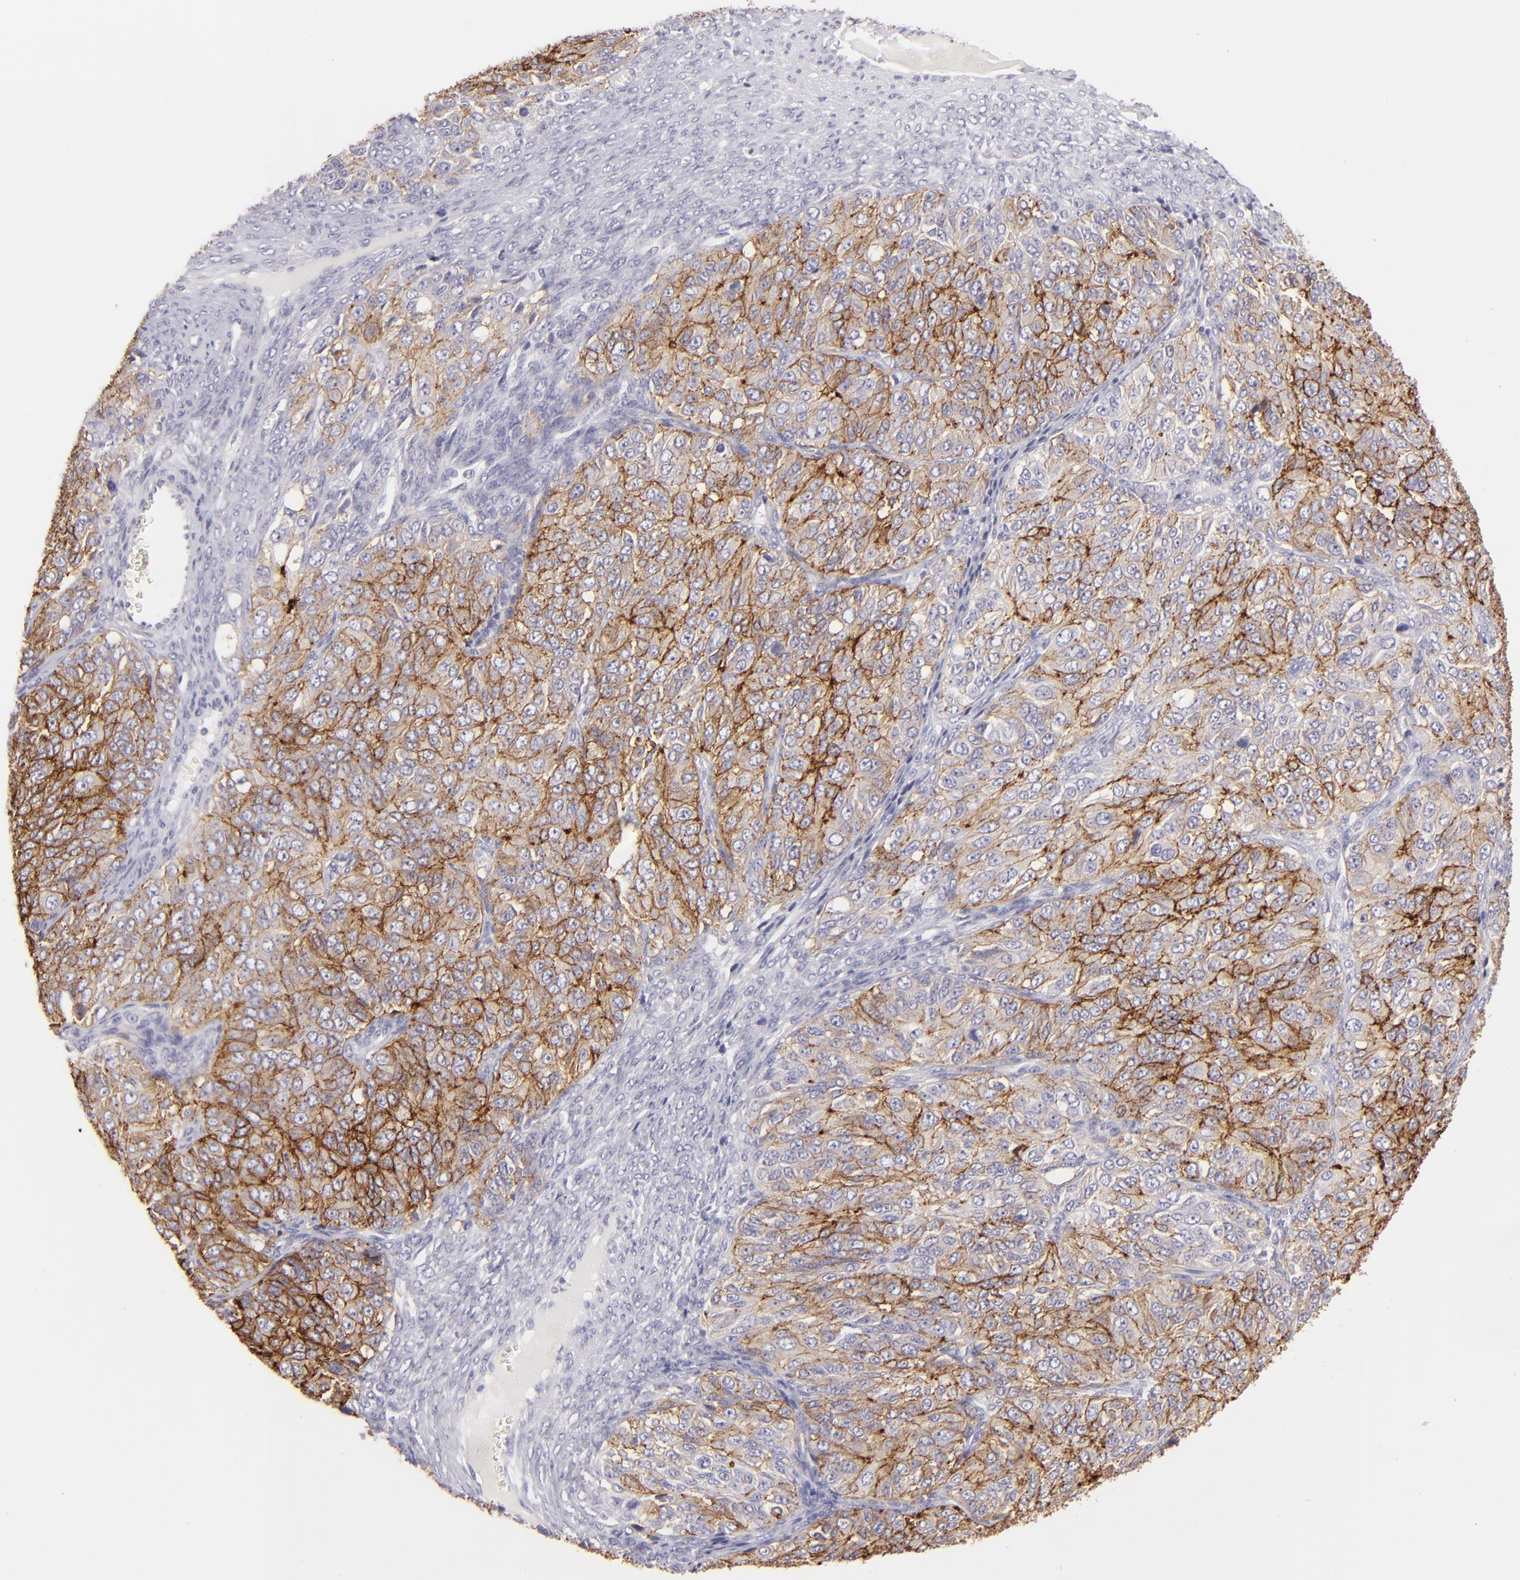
{"staining": {"intensity": "strong", "quantity": ">75%", "location": "cytoplasmic/membranous"}, "tissue": "ovarian cancer", "cell_type": "Tumor cells", "image_type": "cancer", "snomed": [{"axis": "morphology", "description": "Carcinoma, endometroid"}, {"axis": "topography", "description": "Ovary"}], "caption": "A brown stain highlights strong cytoplasmic/membranous positivity of a protein in ovarian endometroid carcinoma tumor cells.", "gene": "CLDN4", "patient": {"sex": "female", "age": 51}}